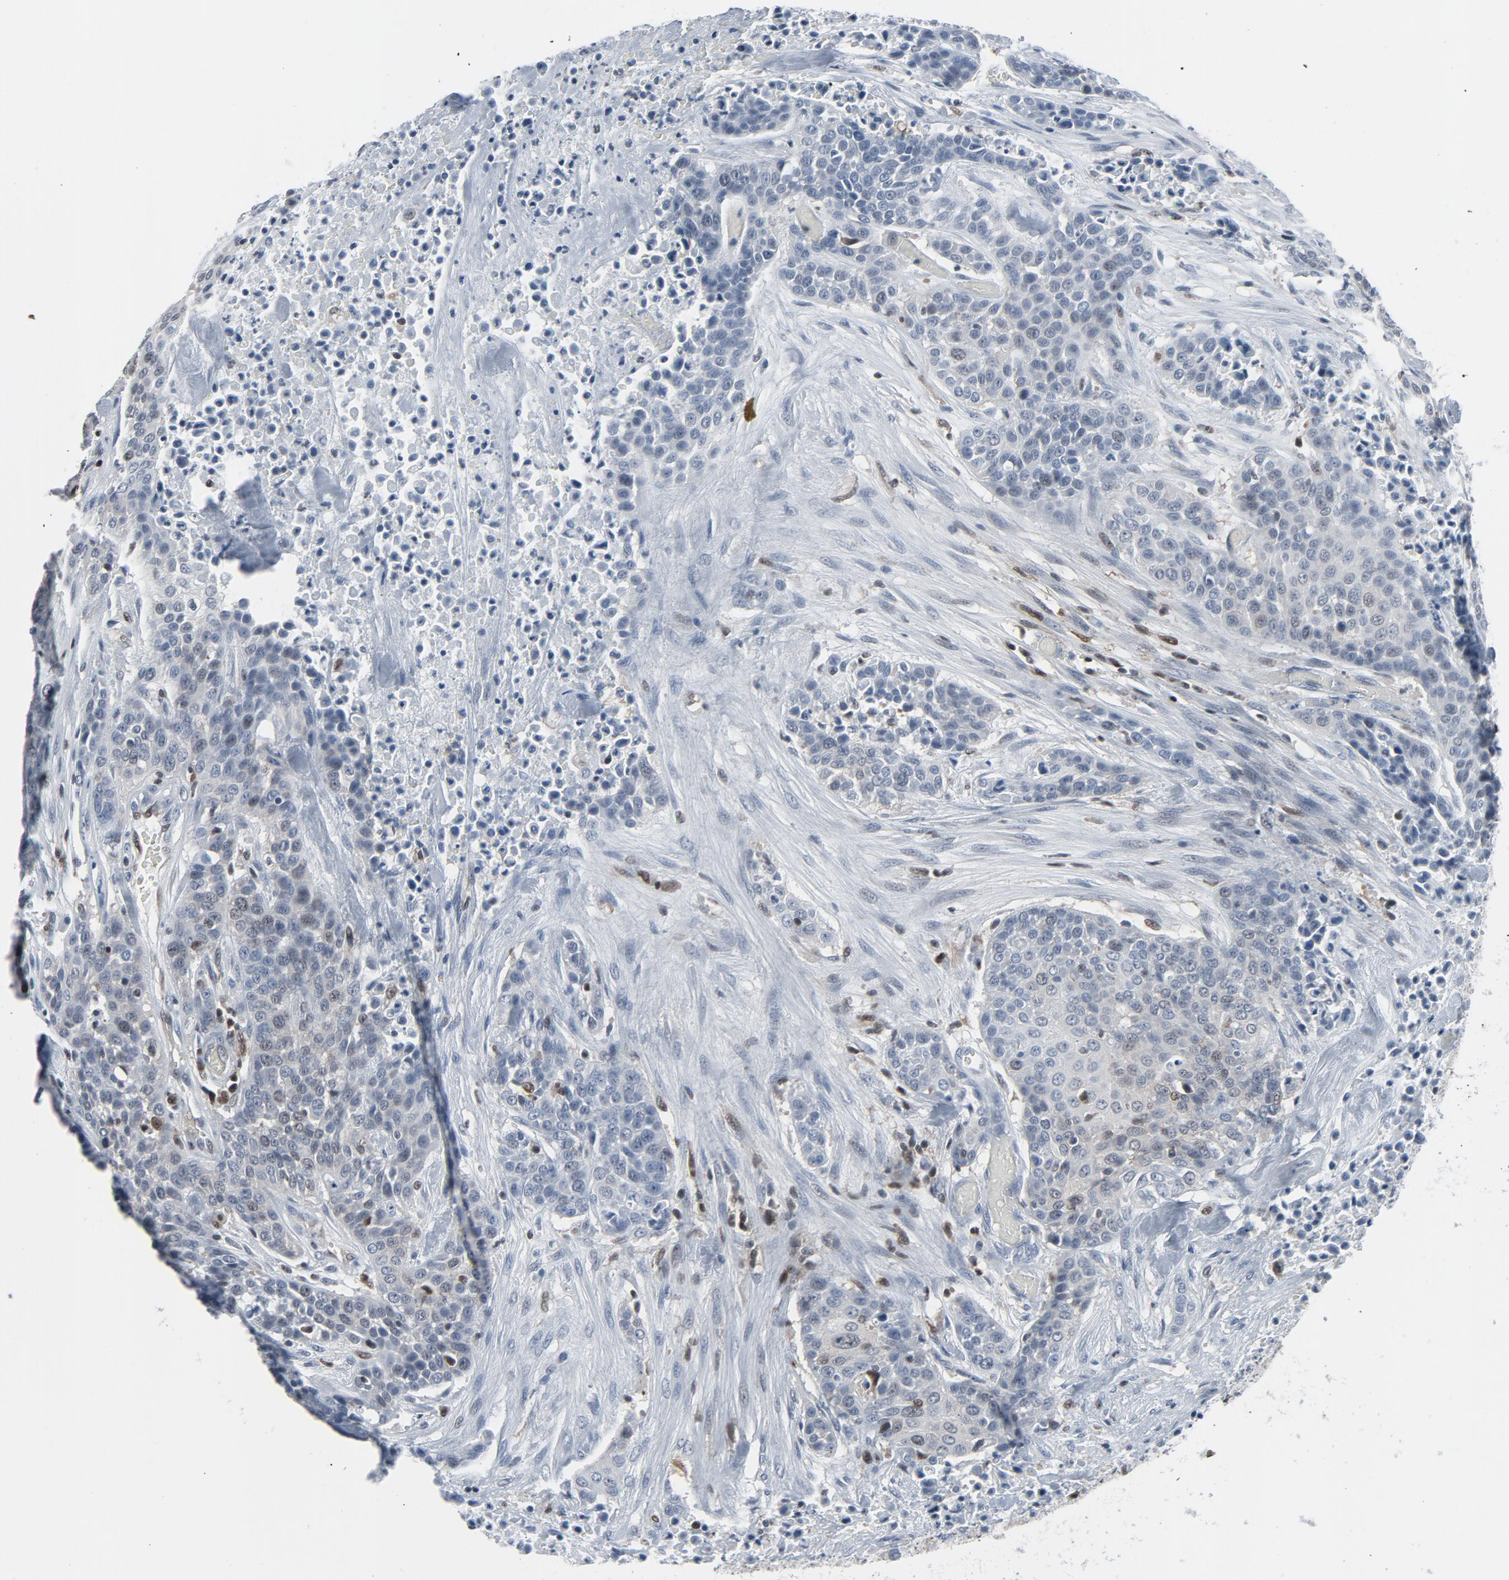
{"staining": {"intensity": "negative", "quantity": "none", "location": "none"}, "tissue": "urothelial cancer", "cell_type": "Tumor cells", "image_type": "cancer", "snomed": [{"axis": "morphology", "description": "Urothelial carcinoma, High grade"}, {"axis": "topography", "description": "Urinary bladder"}], "caption": "DAB (3,3'-diaminobenzidine) immunohistochemical staining of human high-grade urothelial carcinoma shows no significant positivity in tumor cells. (Stains: DAB IHC with hematoxylin counter stain, Microscopy: brightfield microscopy at high magnification).", "gene": "STAT5A", "patient": {"sex": "male", "age": 74}}